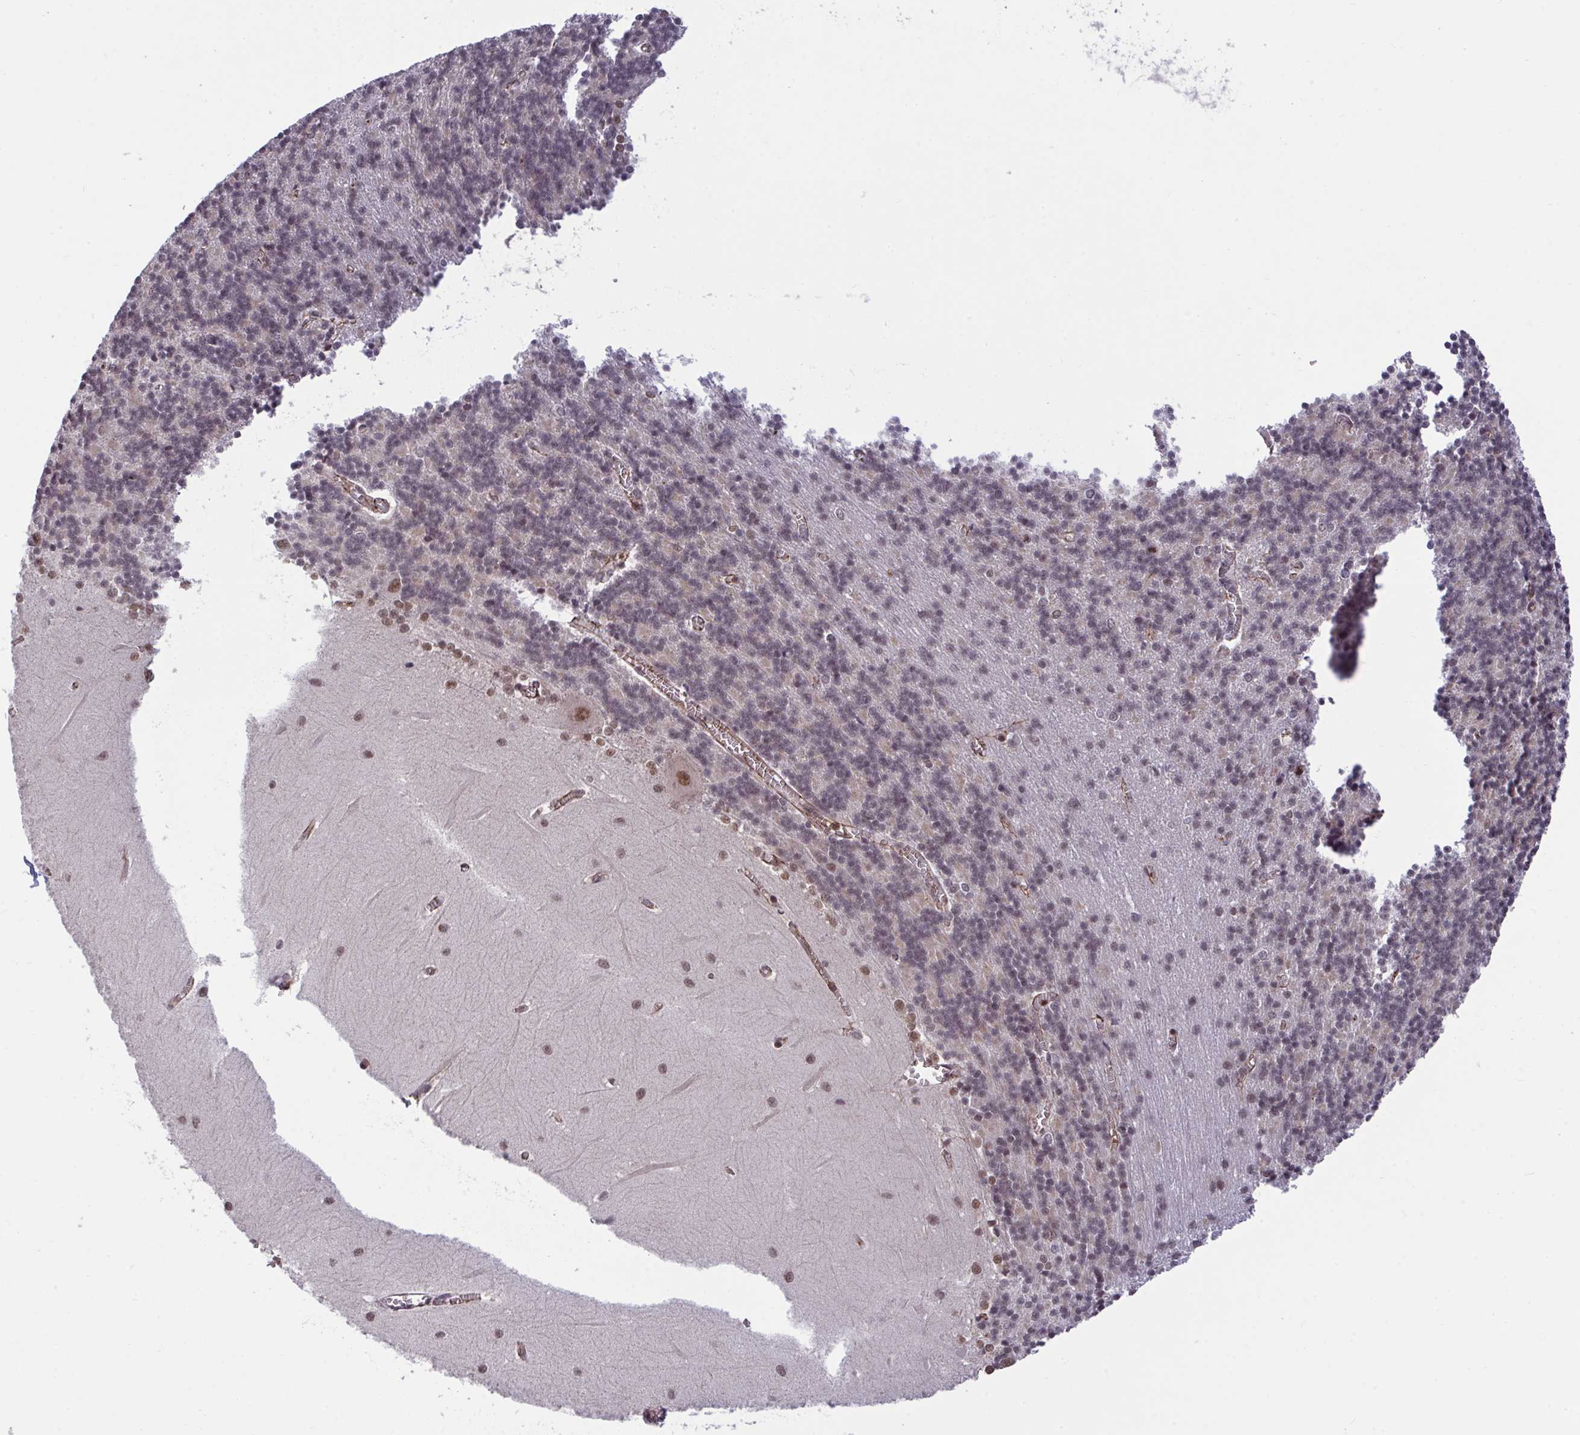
{"staining": {"intensity": "negative", "quantity": "none", "location": "none"}, "tissue": "cerebellum", "cell_type": "Cells in granular layer", "image_type": "normal", "snomed": [{"axis": "morphology", "description": "Normal tissue, NOS"}, {"axis": "topography", "description": "Cerebellum"}], "caption": "Immunohistochemistry (IHC) image of unremarkable cerebellum stained for a protein (brown), which demonstrates no positivity in cells in granular layer.", "gene": "PPP1CA", "patient": {"sex": "male", "age": 37}}